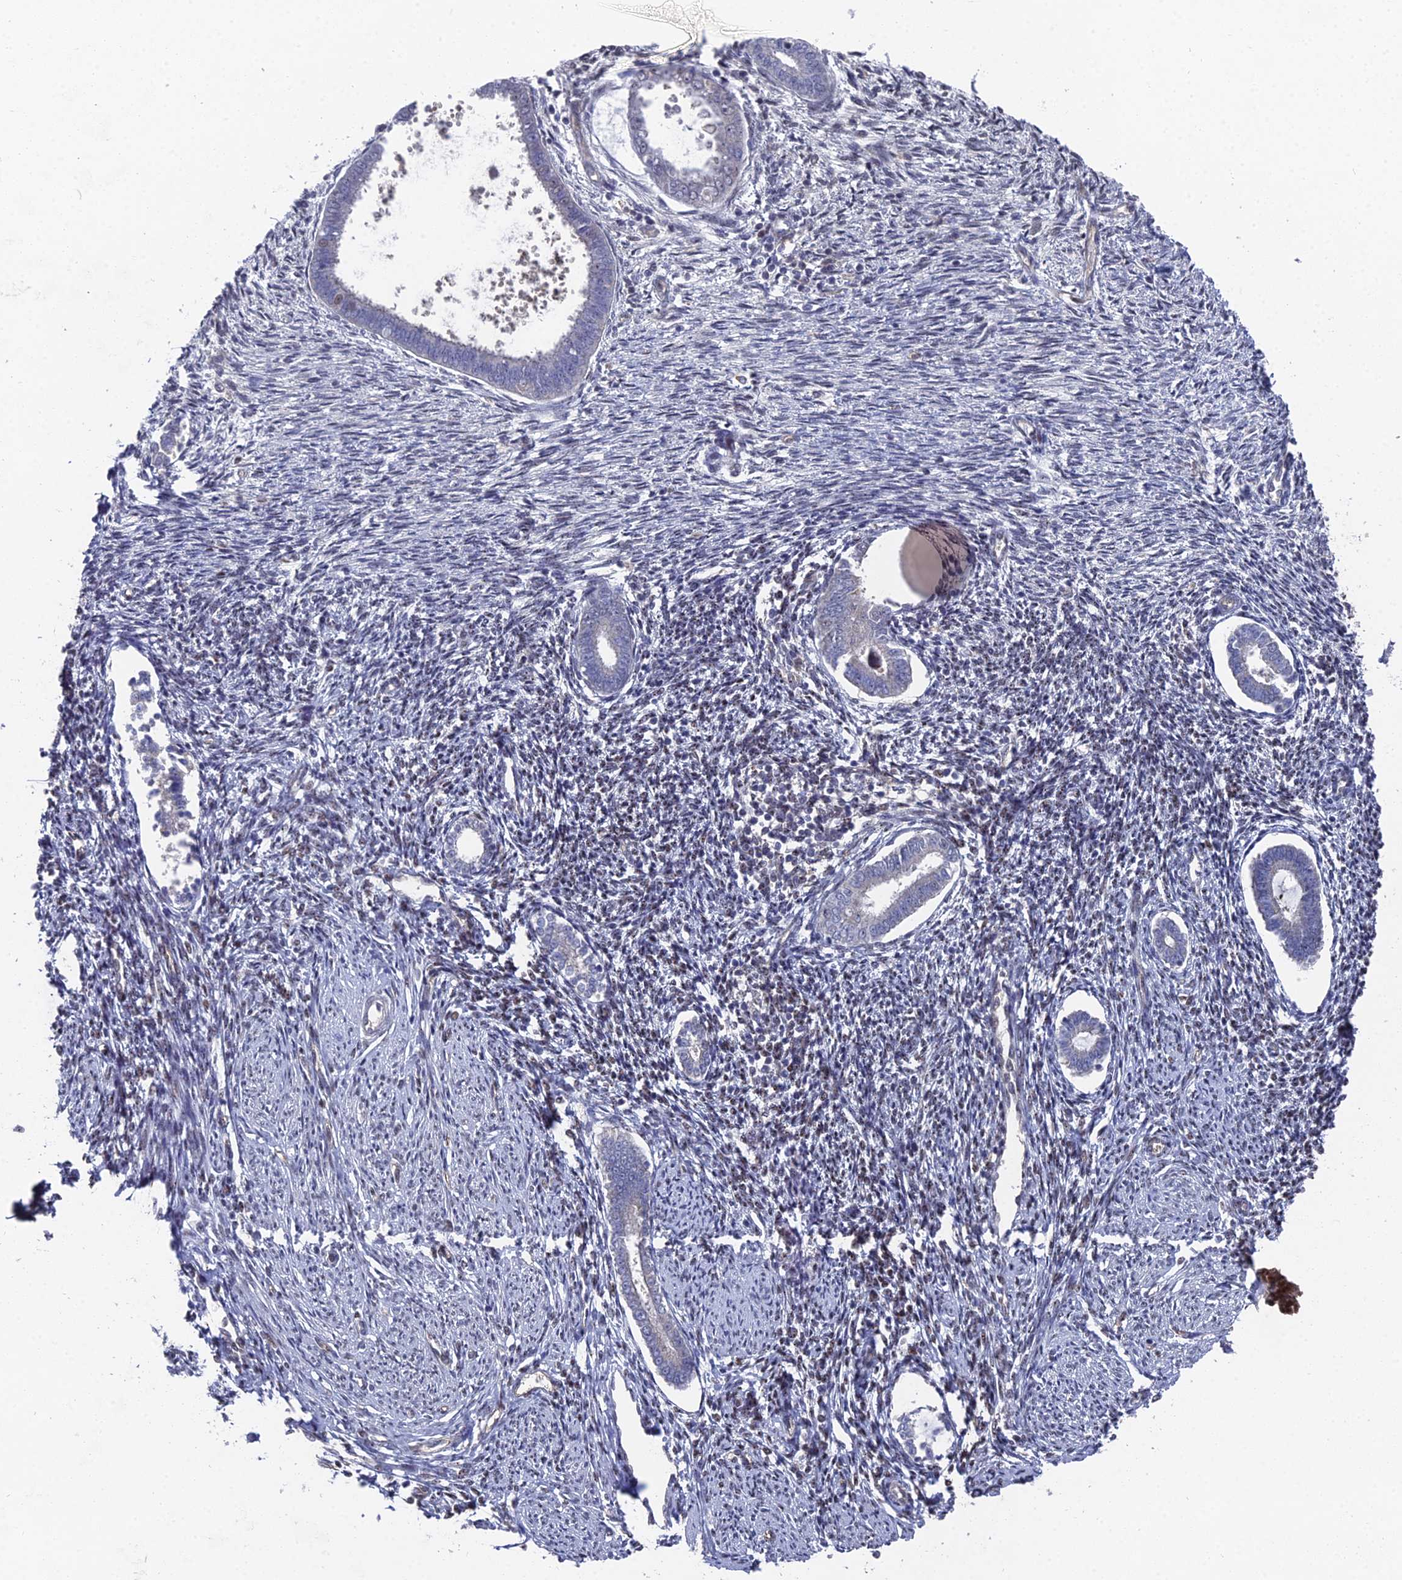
{"staining": {"intensity": "moderate", "quantity": "25%-75%", "location": "nuclear"}, "tissue": "endometrium", "cell_type": "Cells in endometrial stroma", "image_type": "normal", "snomed": [{"axis": "morphology", "description": "Normal tissue, NOS"}, {"axis": "topography", "description": "Endometrium"}], "caption": "Approximately 25%-75% of cells in endometrial stroma in unremarkable human endometrium exhibit moderate nuclear protein positivity as visualized by brown immunohistochemical staining.", "gene": "UNC5D", "patient": {"sex": "female", "age": 56}}